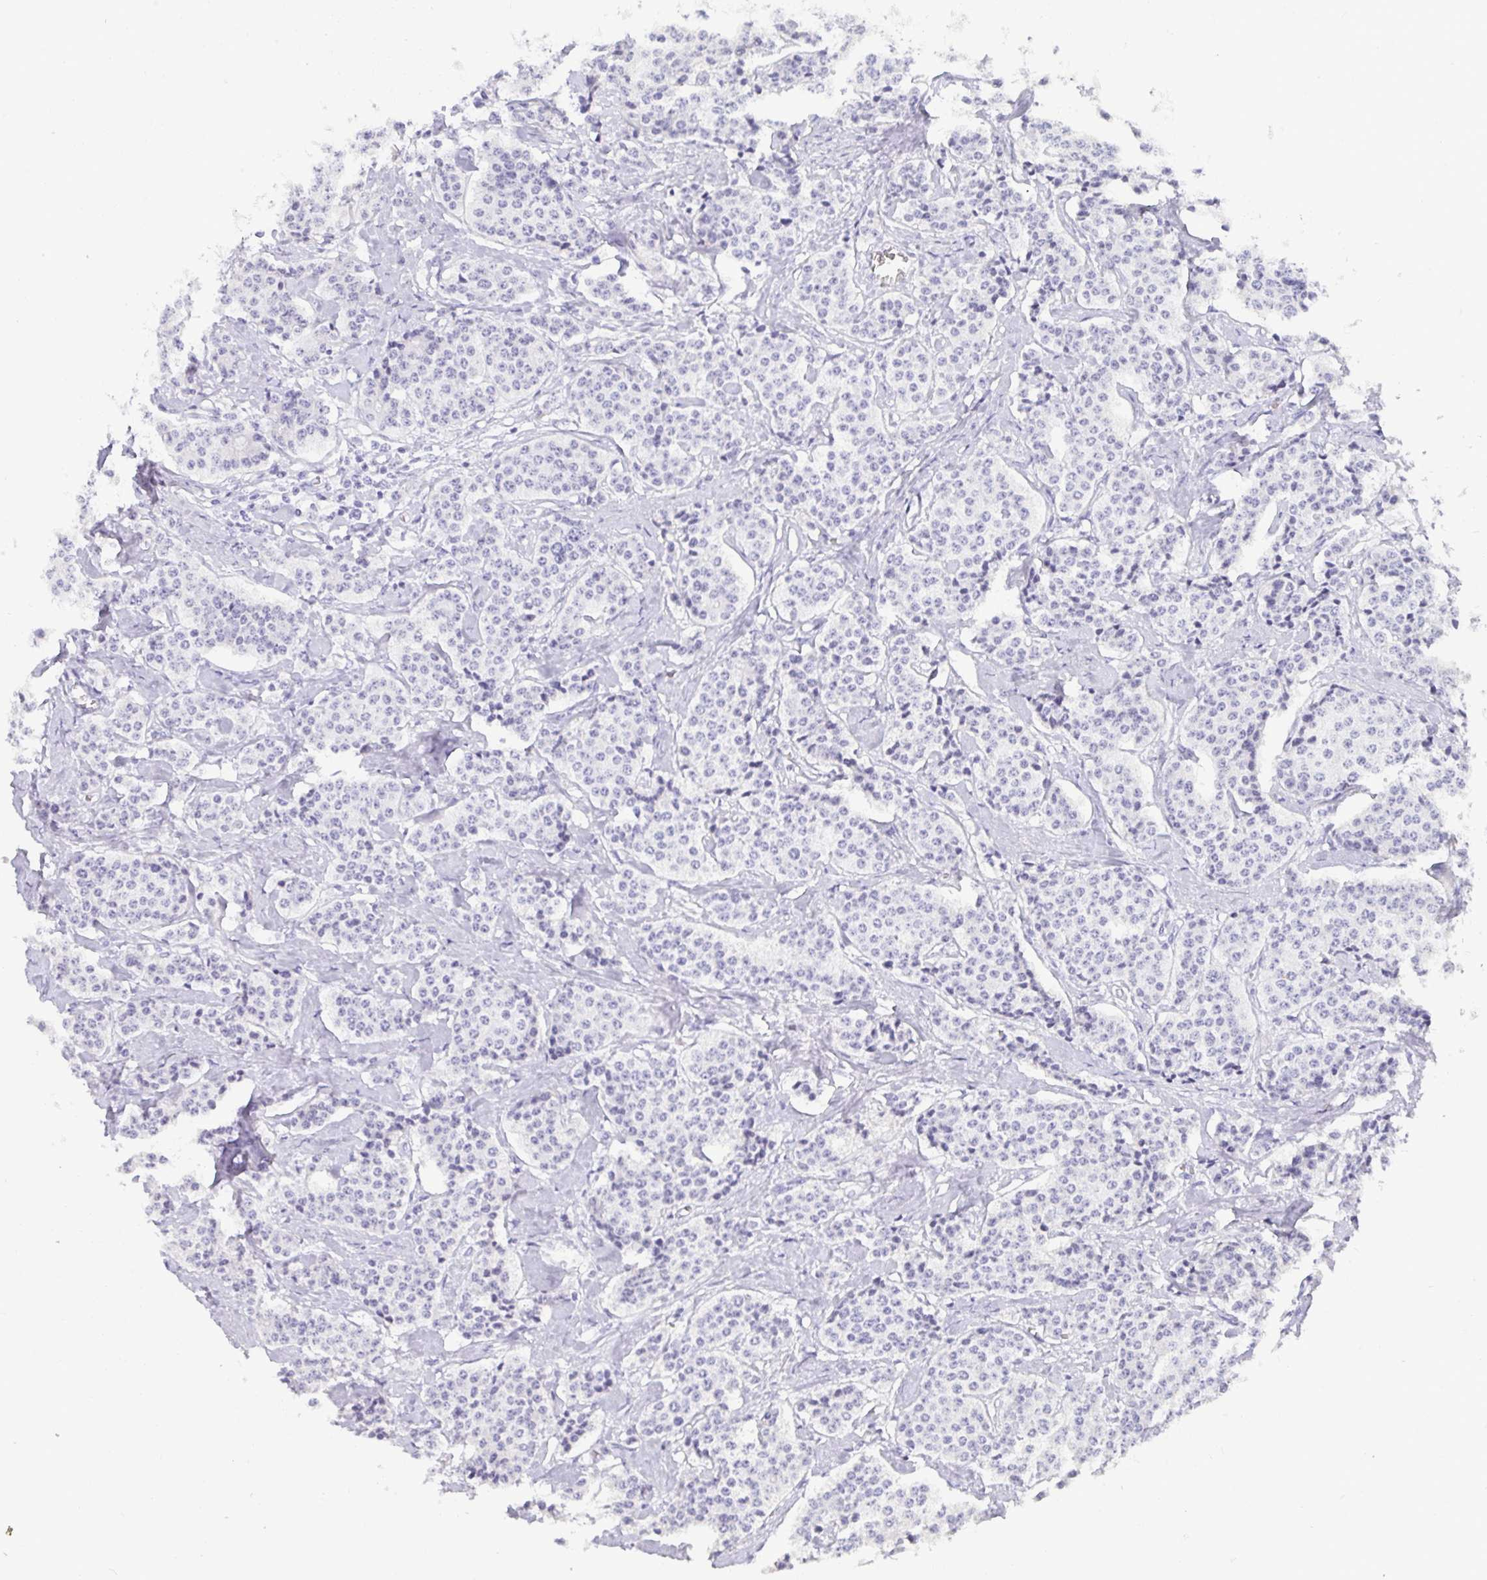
{"staining": {"intensity": "negative", "quantity": "none", "location": "none"}, "tissue": "carcinoid", "cell_type": "Tumor cells", "image_type": "cancer", "snomed": [{"axis": "morphology", "description": "Carcinoid, malignant, NOS"}, {"axis": "topography", "description": "Small intestine"}], "caption": "Immunohistochemistry (IHC) photomicrograph of neoplastic tissue: malignant carcinoid stained with DAB demonstrates no significant protein positivity in tumor cells.", "gene": "TMEM241", "patient": {"sex": "female", "age": 64}}